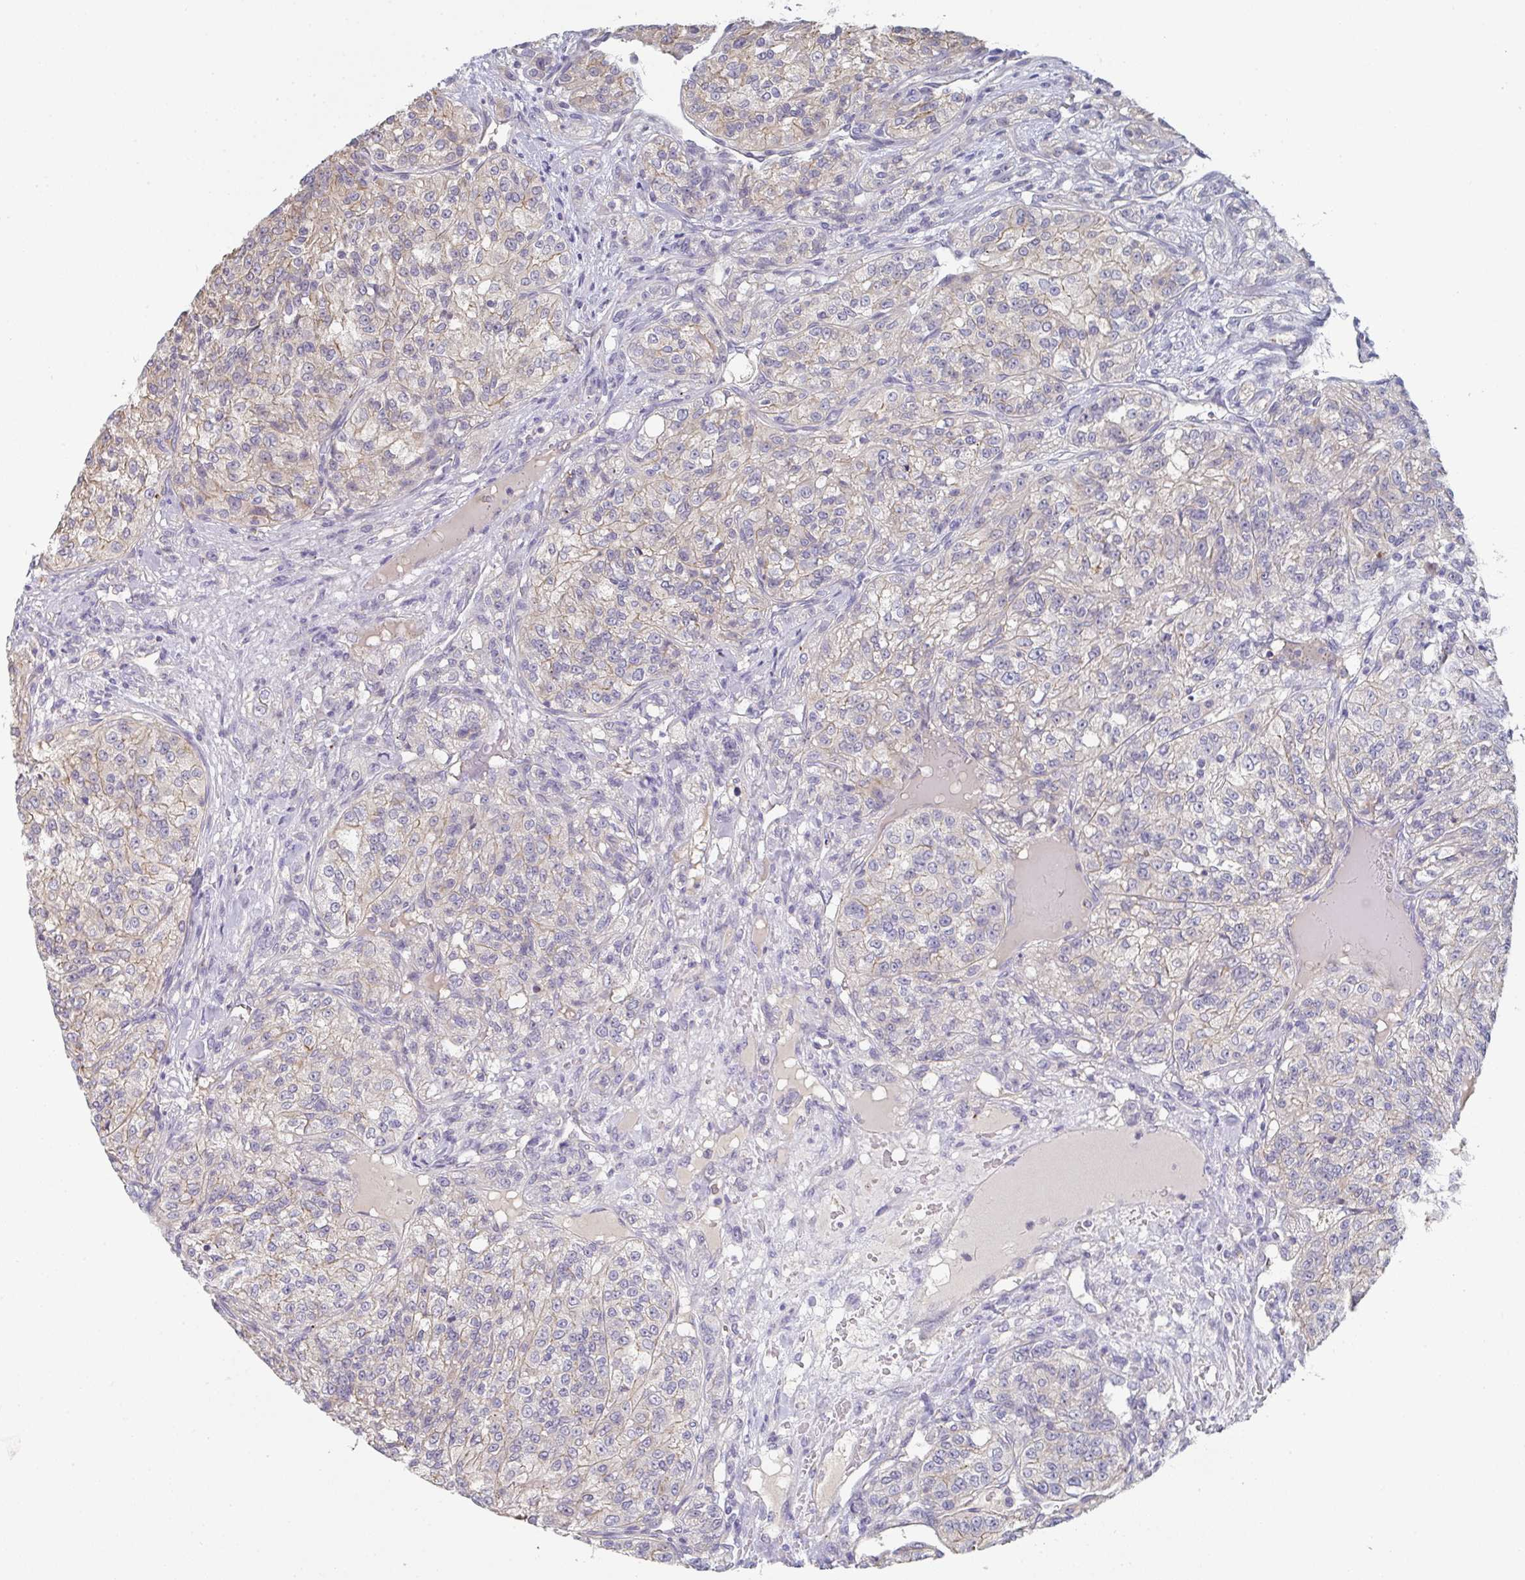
{"staining": {"intensity": "weak", "quantity": "25%-75%", "location": "cytoplasmic/membranous"}, "tissue": "renal cancer", "cell_type": "Tumor cells", "image_type": "cancer", "snomed": [{"axis": "morphology", "description": "Adenocarcinoma, NOS"}, {"axis": "topography", "description": "Kidney"}], "caption": "DAB (3,3'-diaminobenzidine) immunohistochemical staining of renal cancer (adenocarcinoma) displays weak cytoplasmic/membranous protein positivity in approximately 25%-75% of tumor cells. (Stains: DAB (3,3'-diaminobenzidine) in brown, nuclei in blue, Microscopy: brightfield microscopy at high magnification).", "gene": "CHMP5", "patient": {"sex": "female", "age": 63}}